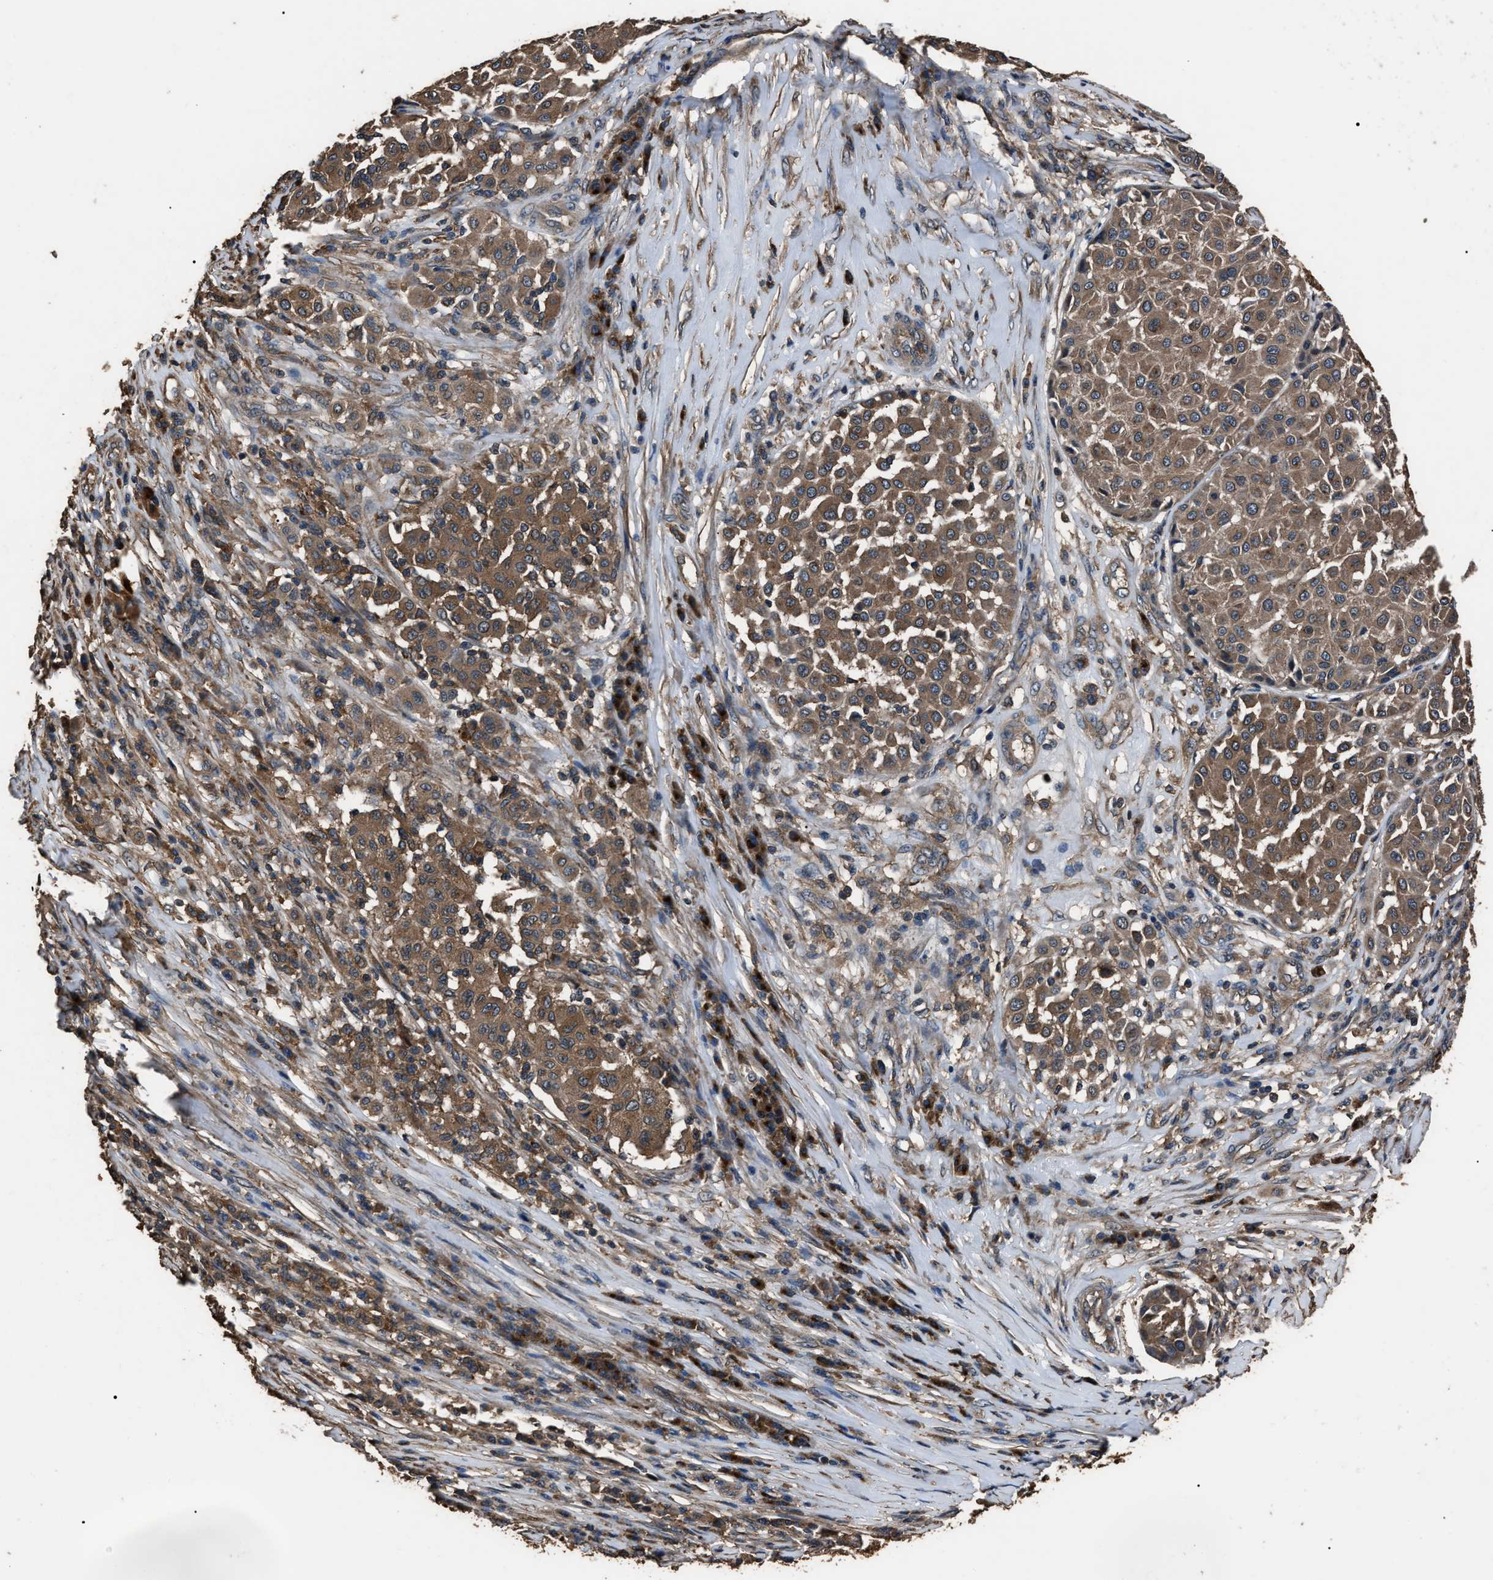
{"staining": {"intensity": "strong", "quantity": ">75%", "location": "cytoplasmic/membranous"}, "tissue": "melanoma", "cell_type": "Tumor cells", "image_type": "cancer", "snomed": [{"axis": "morphology", "description": "Malignant melanoma, Metastatic site"}, {"axis": "topography", "description": "Soft tissue"}], "caption": "Strong cytoplasmic/membranous protein expression is seen in approximately >75% of tumor cells in melanoma. (Stains: DAB (3,3'-diaminobenzidine) in brown, nuclei in blue, Microscopy: brightfield microscopy at high magnification).", "gene": "RNF216", "patient": {"sex": "male", "age": 41}}